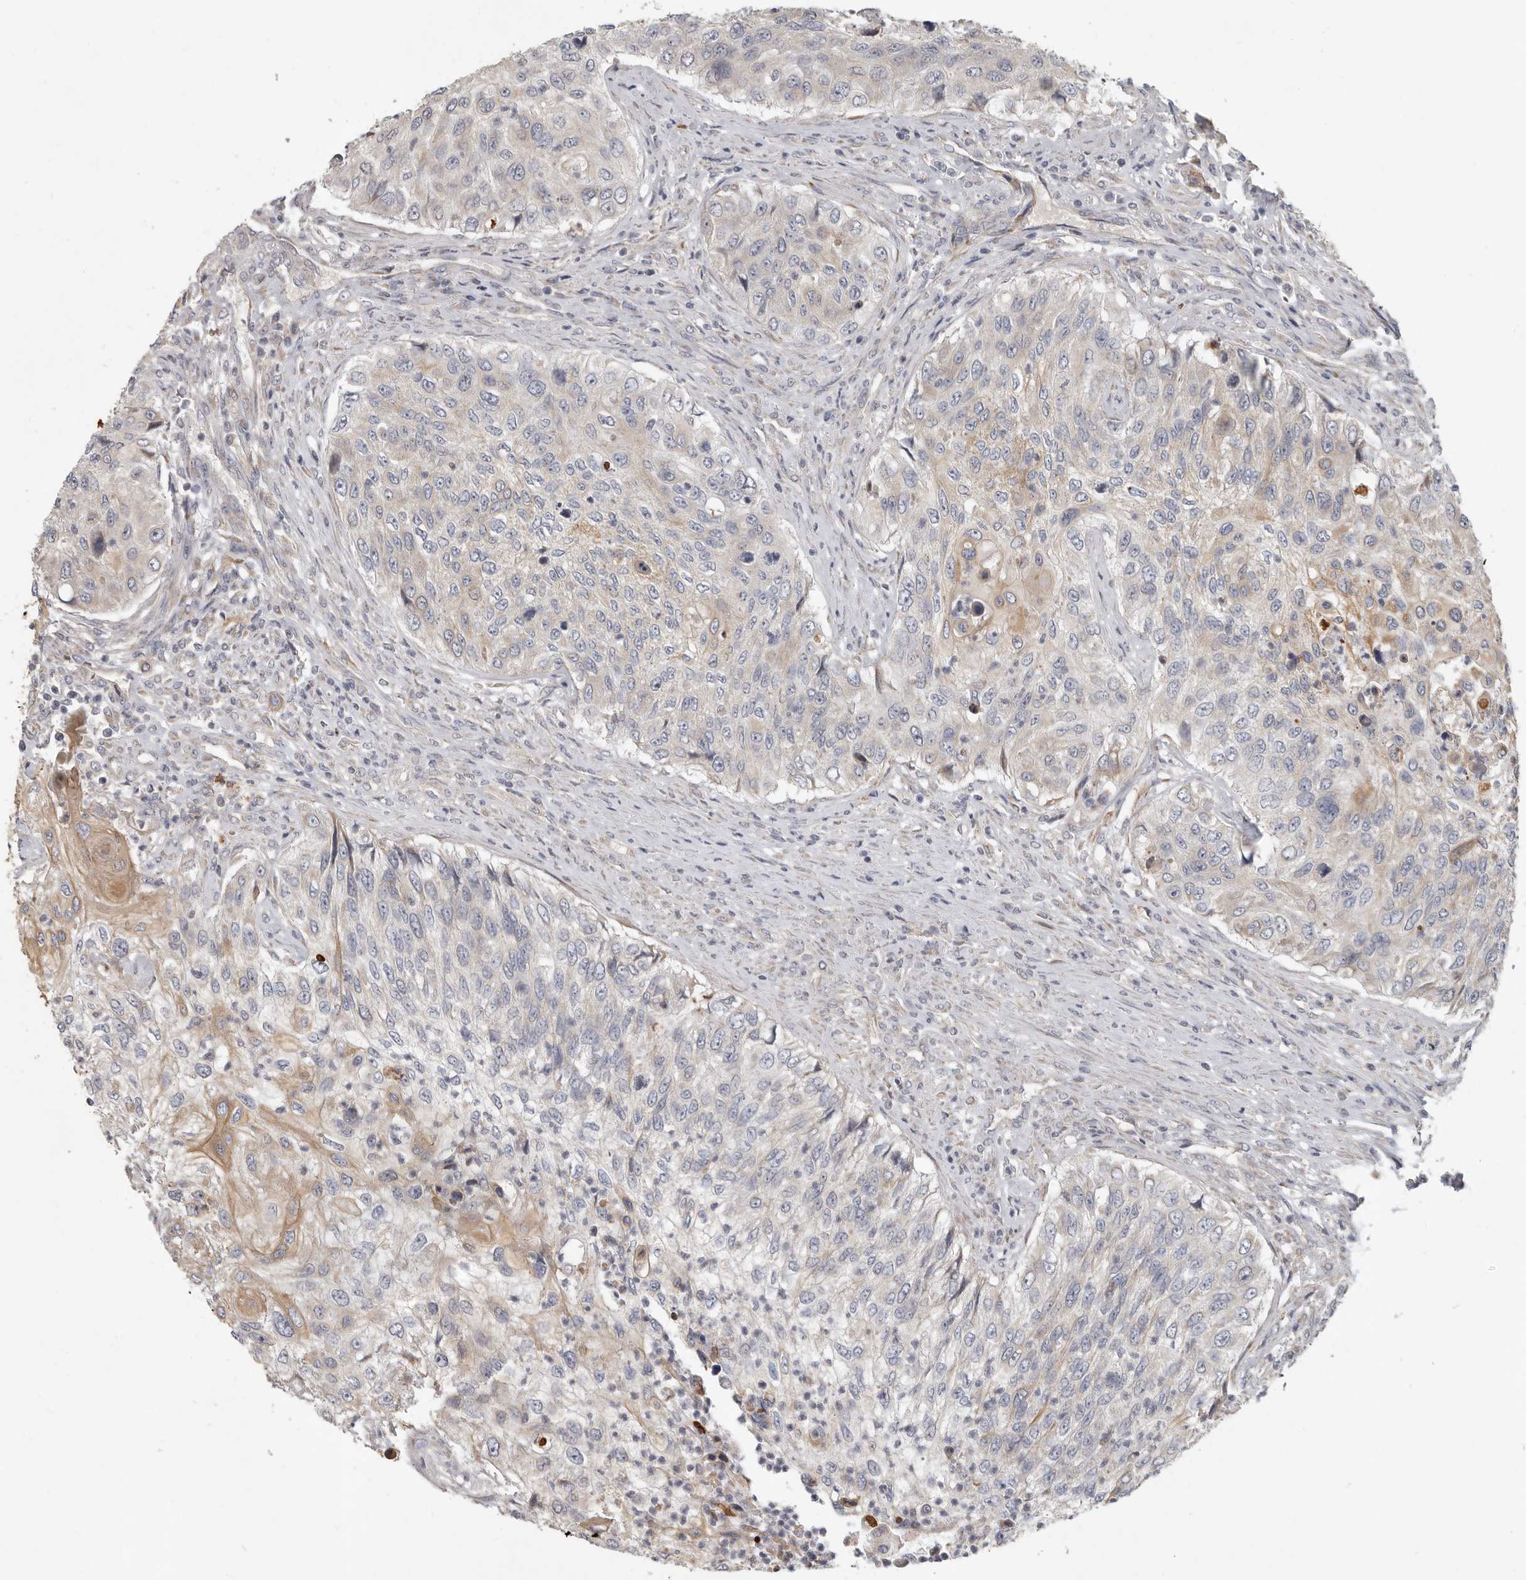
{"staining": {"intensity": "moderate", "quantity": "<25%", "location": "cytoplasmic/membranous"}, "tissue": "urothelial cancer", "cell_type": "Tumor cells", "image_type": "cancer", "snomed": [{"axis": "morphology", "description": "Urothelial carcinoma, High grade"}, {"axis": "topography", "description": "Urinary bladder"}], "caption": "DAB (3,3'-diaminobenzidine) immunohistochemical staining of human high-grade urothelial carcinoma exhibits moderate cytoplasmic/membranous protein positivity in about <25% of tumor cells. The staining was performed using DAB (3,3'-diaminobenzidine) to visualize the protein expression in brown, while the nuclei were stained in blue with hematoxylin (Magnification: 20x).", "gene": "UNK", "patient": {"sex": "female", "age": 60}}